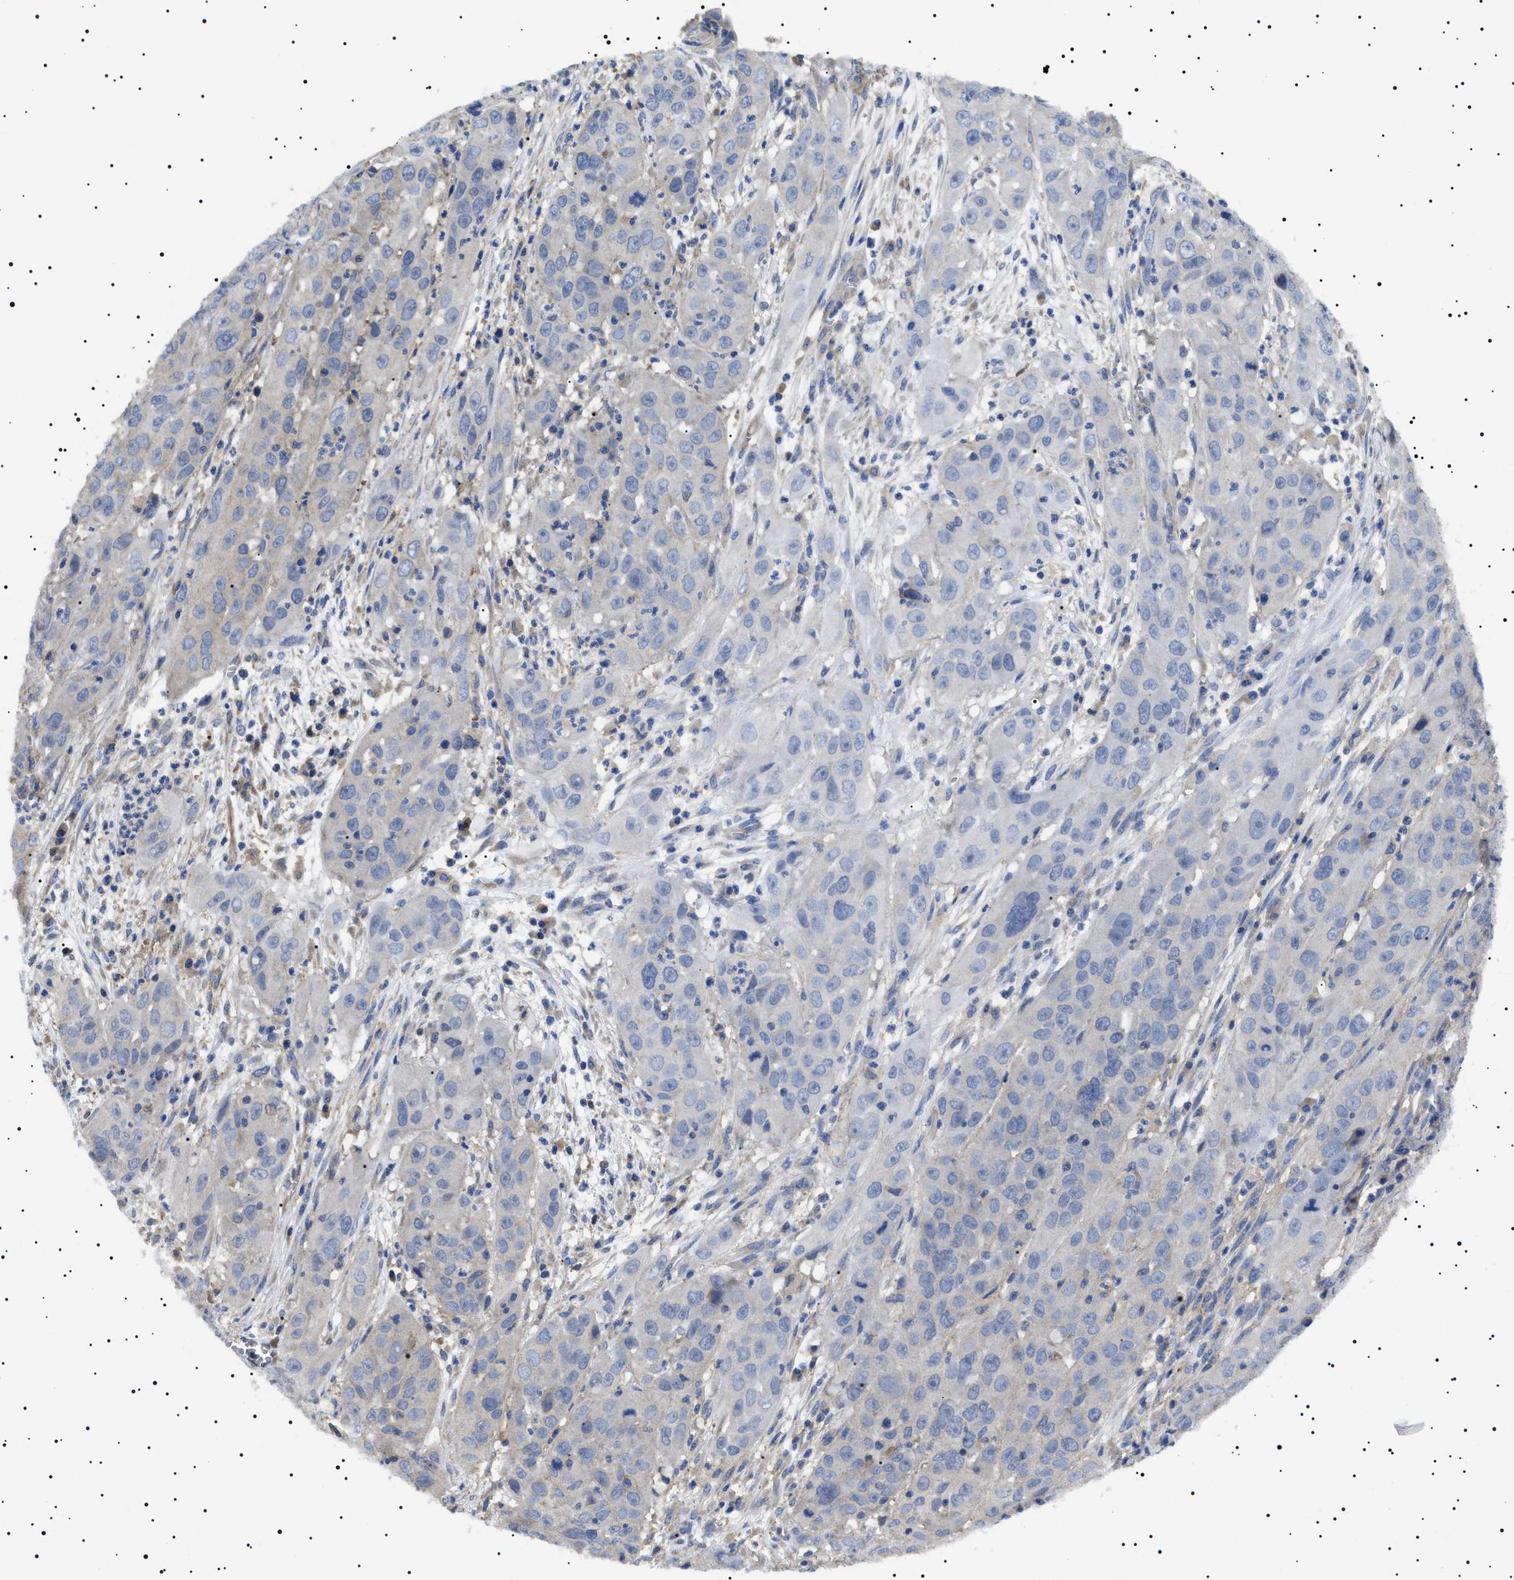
{"staining": {"intensity": "negative", "quantity": "none", "location": "none"}, "tissue": "cervical cancer", "cell_type": "Tumor cells", "image_type": "cancer", "snomed": [{"axis": "morphology", "description": "Squamous cell carcinoma, NOS"}, {"axis": "topography", "description": "Cervix"}], "caption": "Immunohistochemistry (IHC) histopathology image of neoplastic tissue: human cervical cancer stained with DAB exhibits no significant protein positivity in tumor cells.", "gene": "TPP2", "patient": {"sex": "female", "age": 32}}